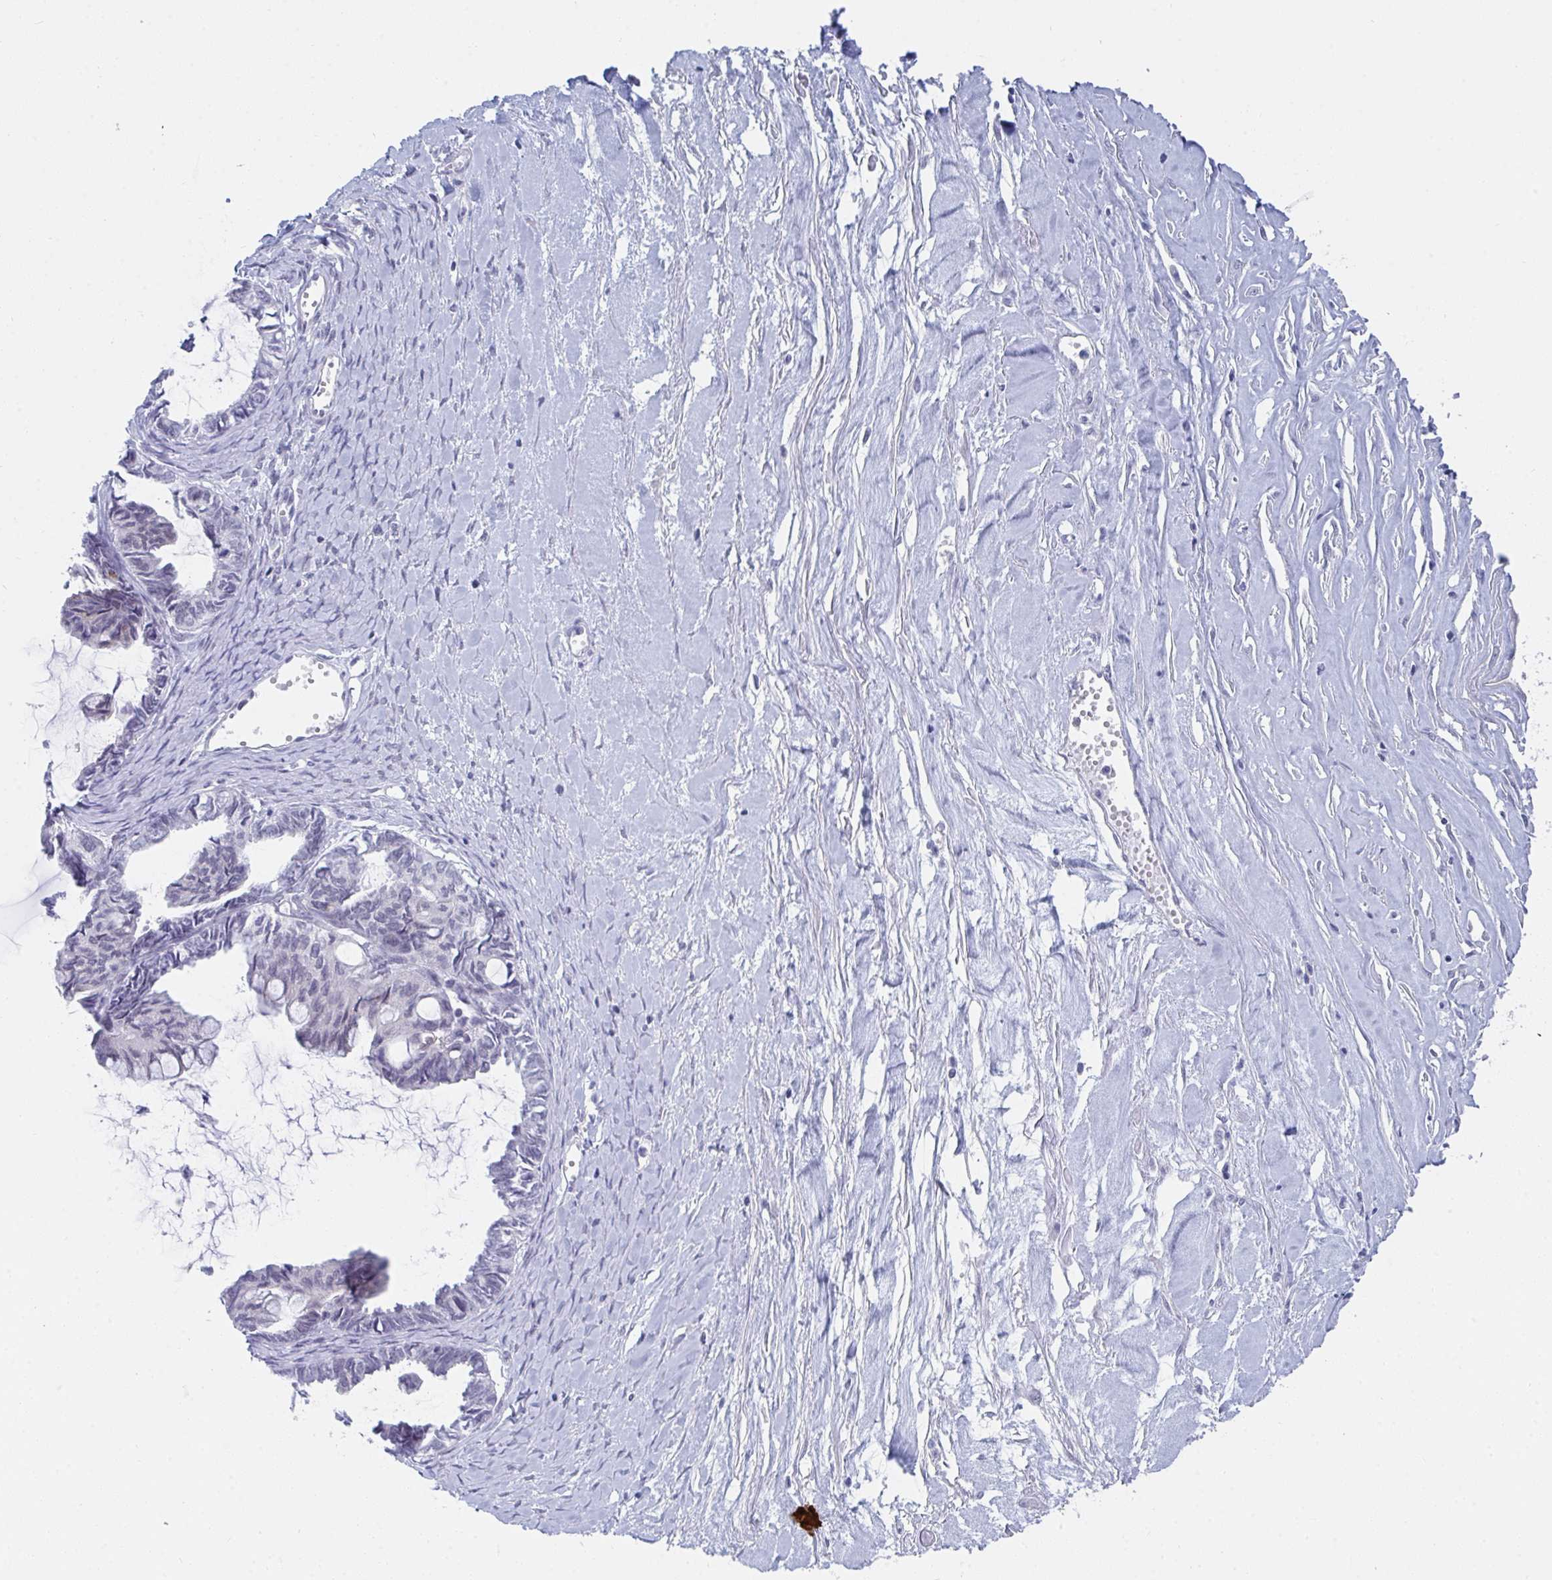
{"staining": {"intensity": "negative", "quantity": "none", "location": "none"}, "tissue": "ovarian cancer", "cell_type": "Tumor cells", "image_type": "cancer", "snomed": [{"axis": "morphology", "description": "Cystadenocarcinoma, mucinous, NOS"}, {"axis": "topography", "description": "Ovary"}], "caption": "This is an immunohistochemistry histopathology image of human ovarian cancer (mucinous cystadenocarcinoma). There is no positivity in tumor cells.", "gene": "DAOA", "patient": {"sex": "female", "age": 61}}